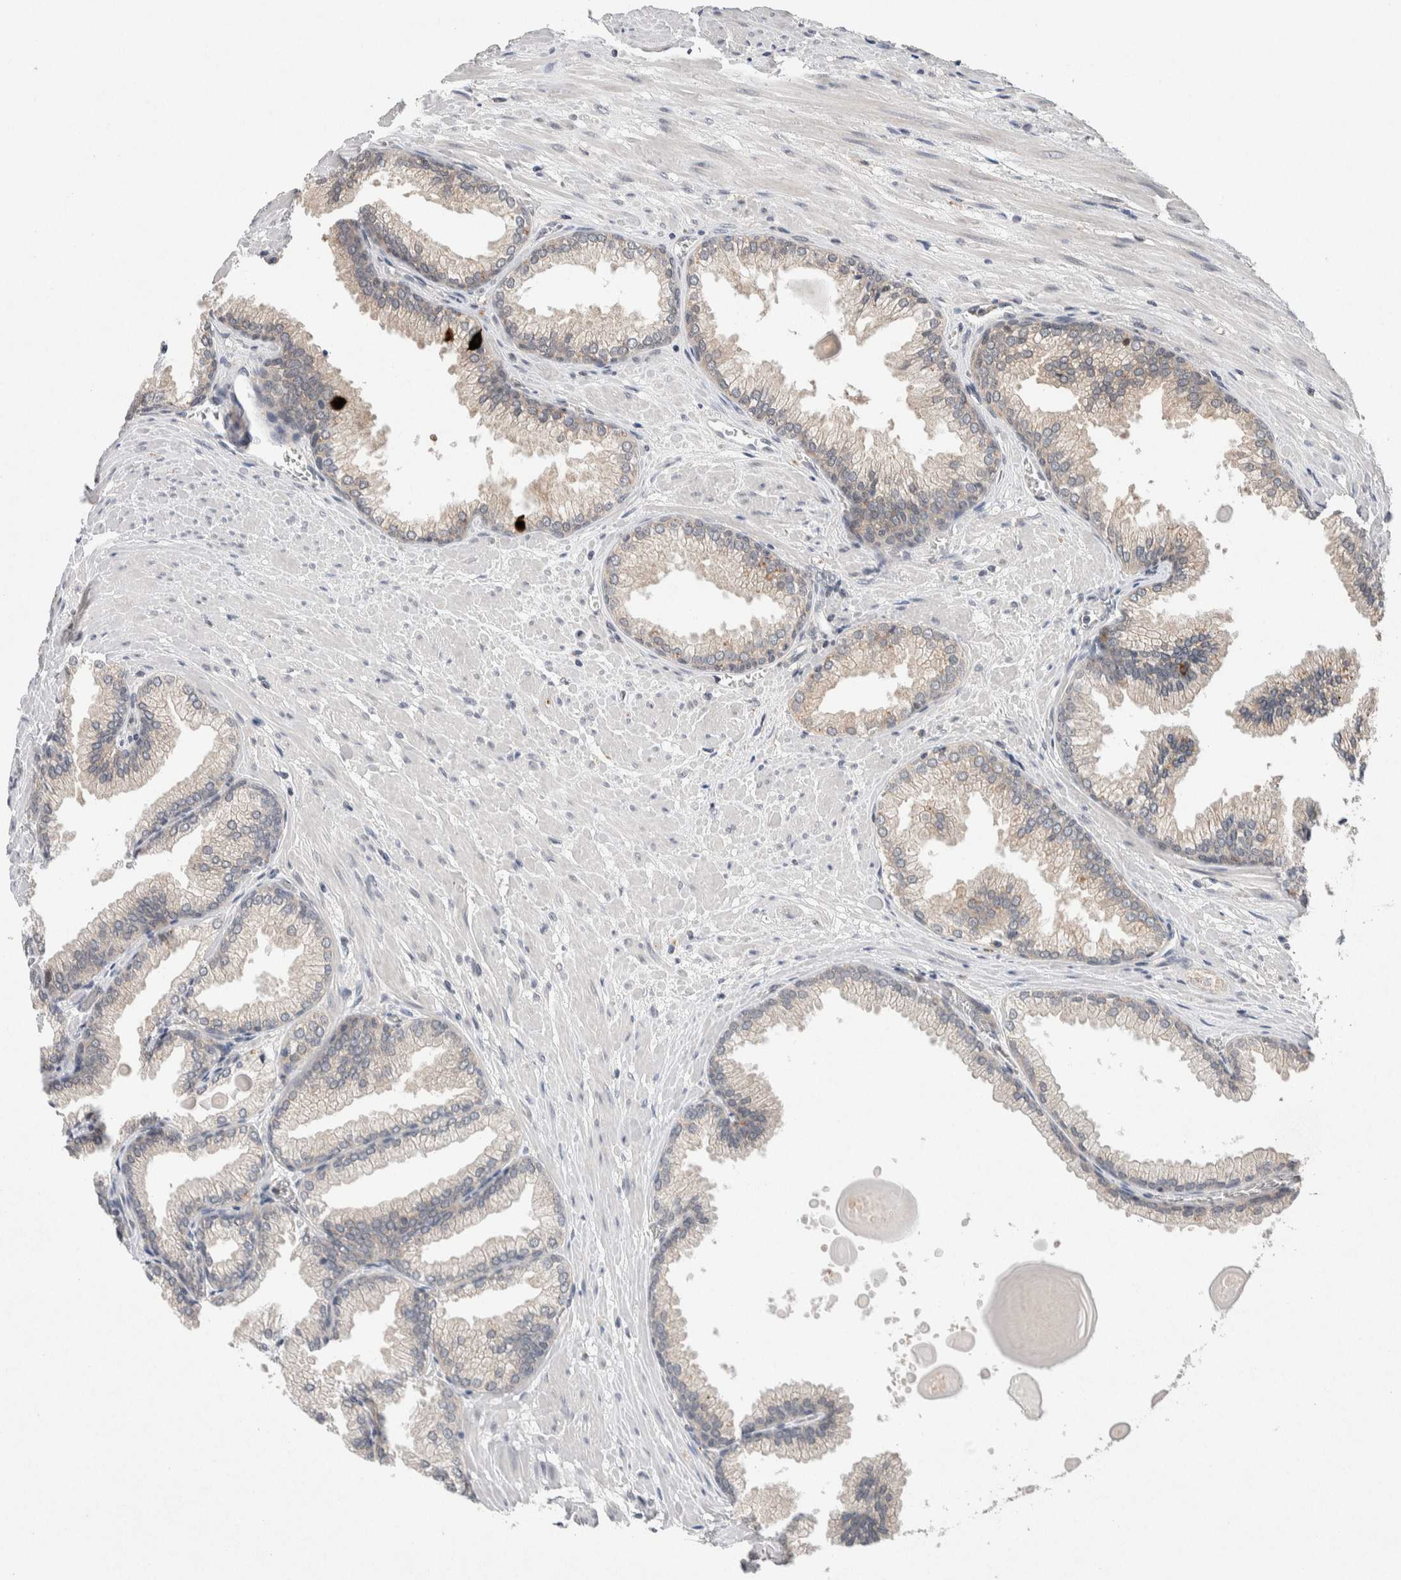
{"staining": {"intensity": "weak", "quantity": ">75%", "location": "cytoplasmic/membranous"}, "tissue": "prostate cancer", "cell_type": "Tumor cells", "image_type": "cancer", "snomed": [{"axis": "morphology", "description": "Adenocarcinoma, Low grade"}, {"axis": "topography", "description": "Prostate"}], "caption": "The immunohistochemical stain shows weak cytoplasmic/membranous staining in tumor cells of prostate cancer (adenocarcinoma (low-grade)) tissue. The staining was performed using DAB, with brown indicating positive protein expression. Nuclei are stained blue with hematoxylin.", "gene": "KCNK1", "patient": {"sex": "male", "age": 59}}